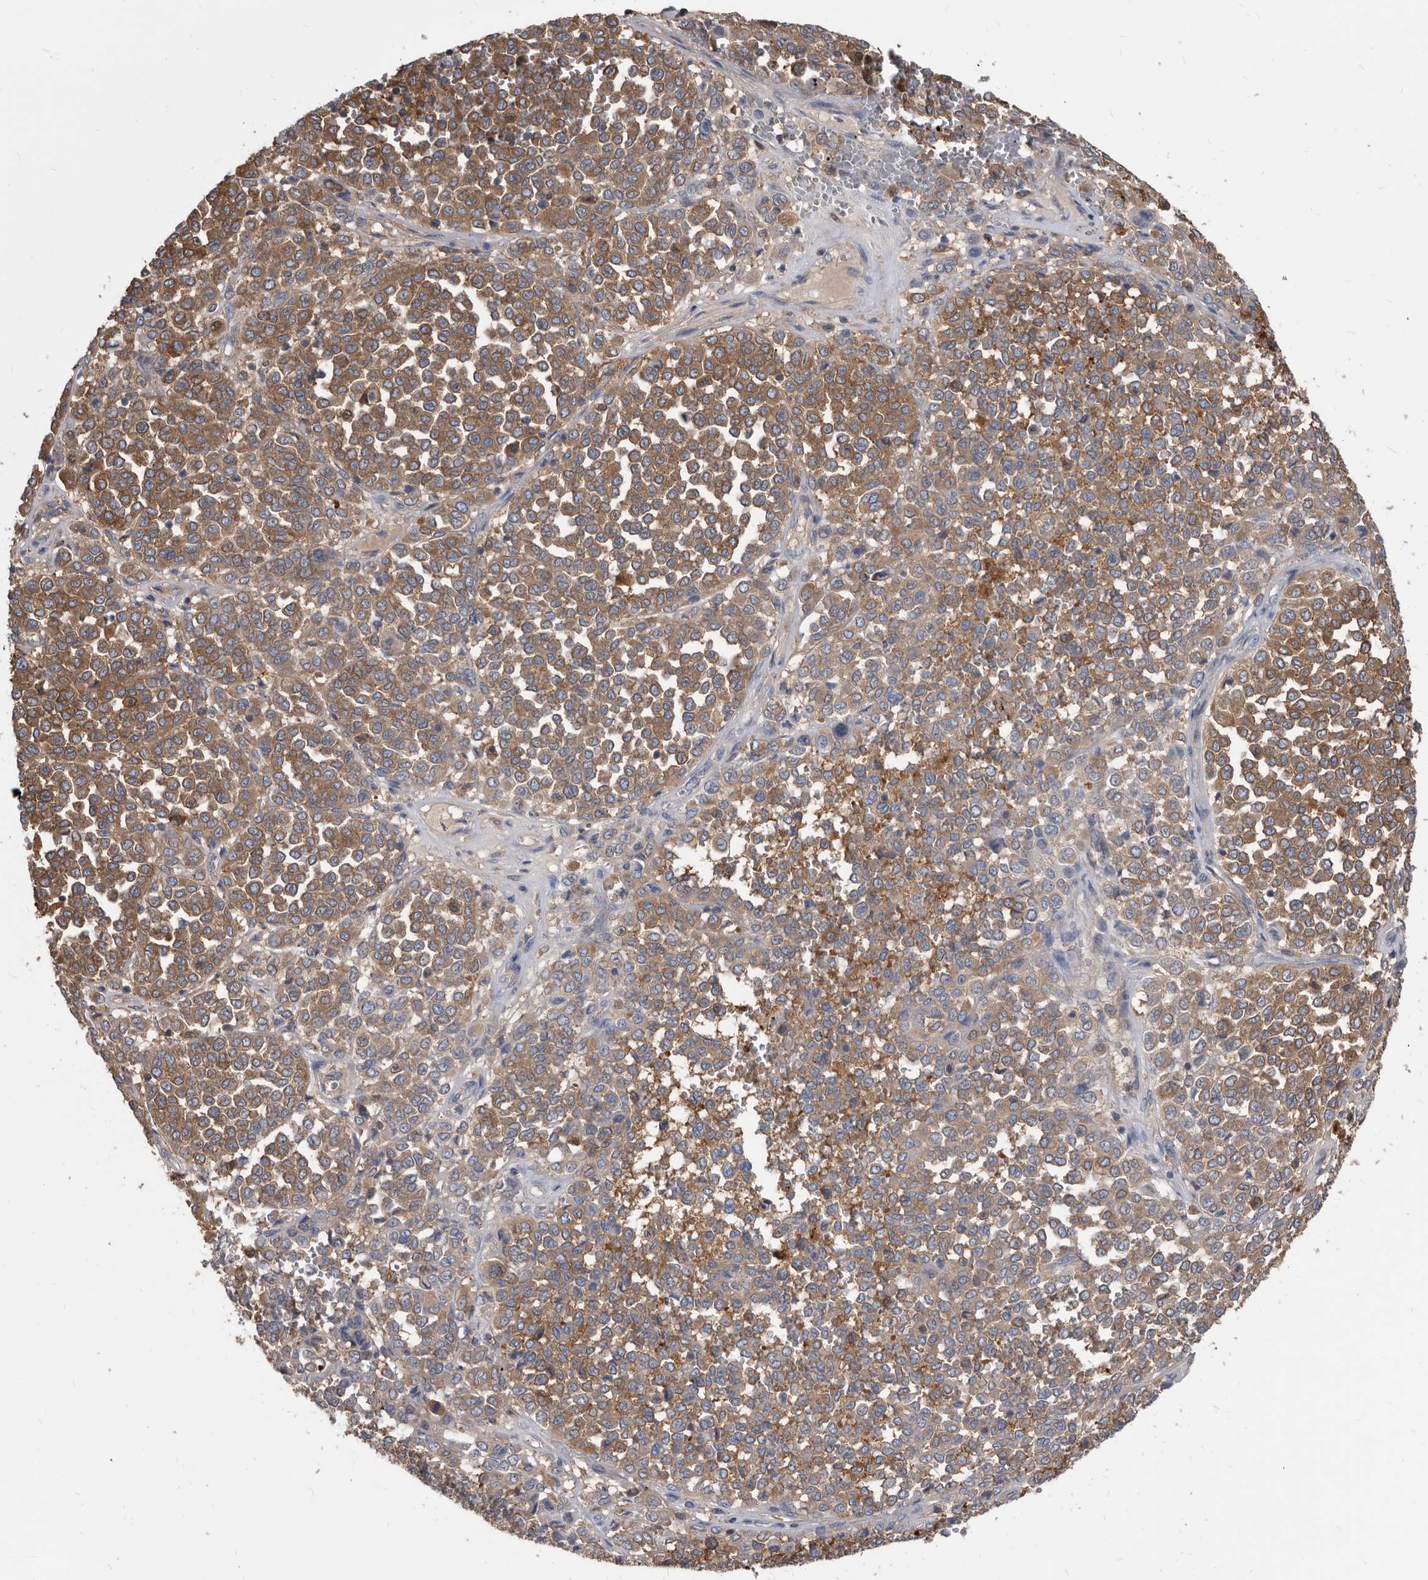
{"staining": {"intensity": "moderate", "quantity": ">75%", "location": "cytoplasmic/membranous"}, "tissue": "melanoma", "cell_type": "Tumor cells", "image_type": "cancer", "snomed": [{"axis": "morphology", "description": "Malignant melanoma, Metastatic site"}, {"axis": "topography", "description": "Pancreas"}], "caption": "About >75% of tumor cells in malignant melanoma (metastatic site) show moderate cytoplasmic/membranous protein positivity as visualized by brown immunohistochemical staining.", "gene": "APEH", "patient": {"sex": "female", "age": 30}}